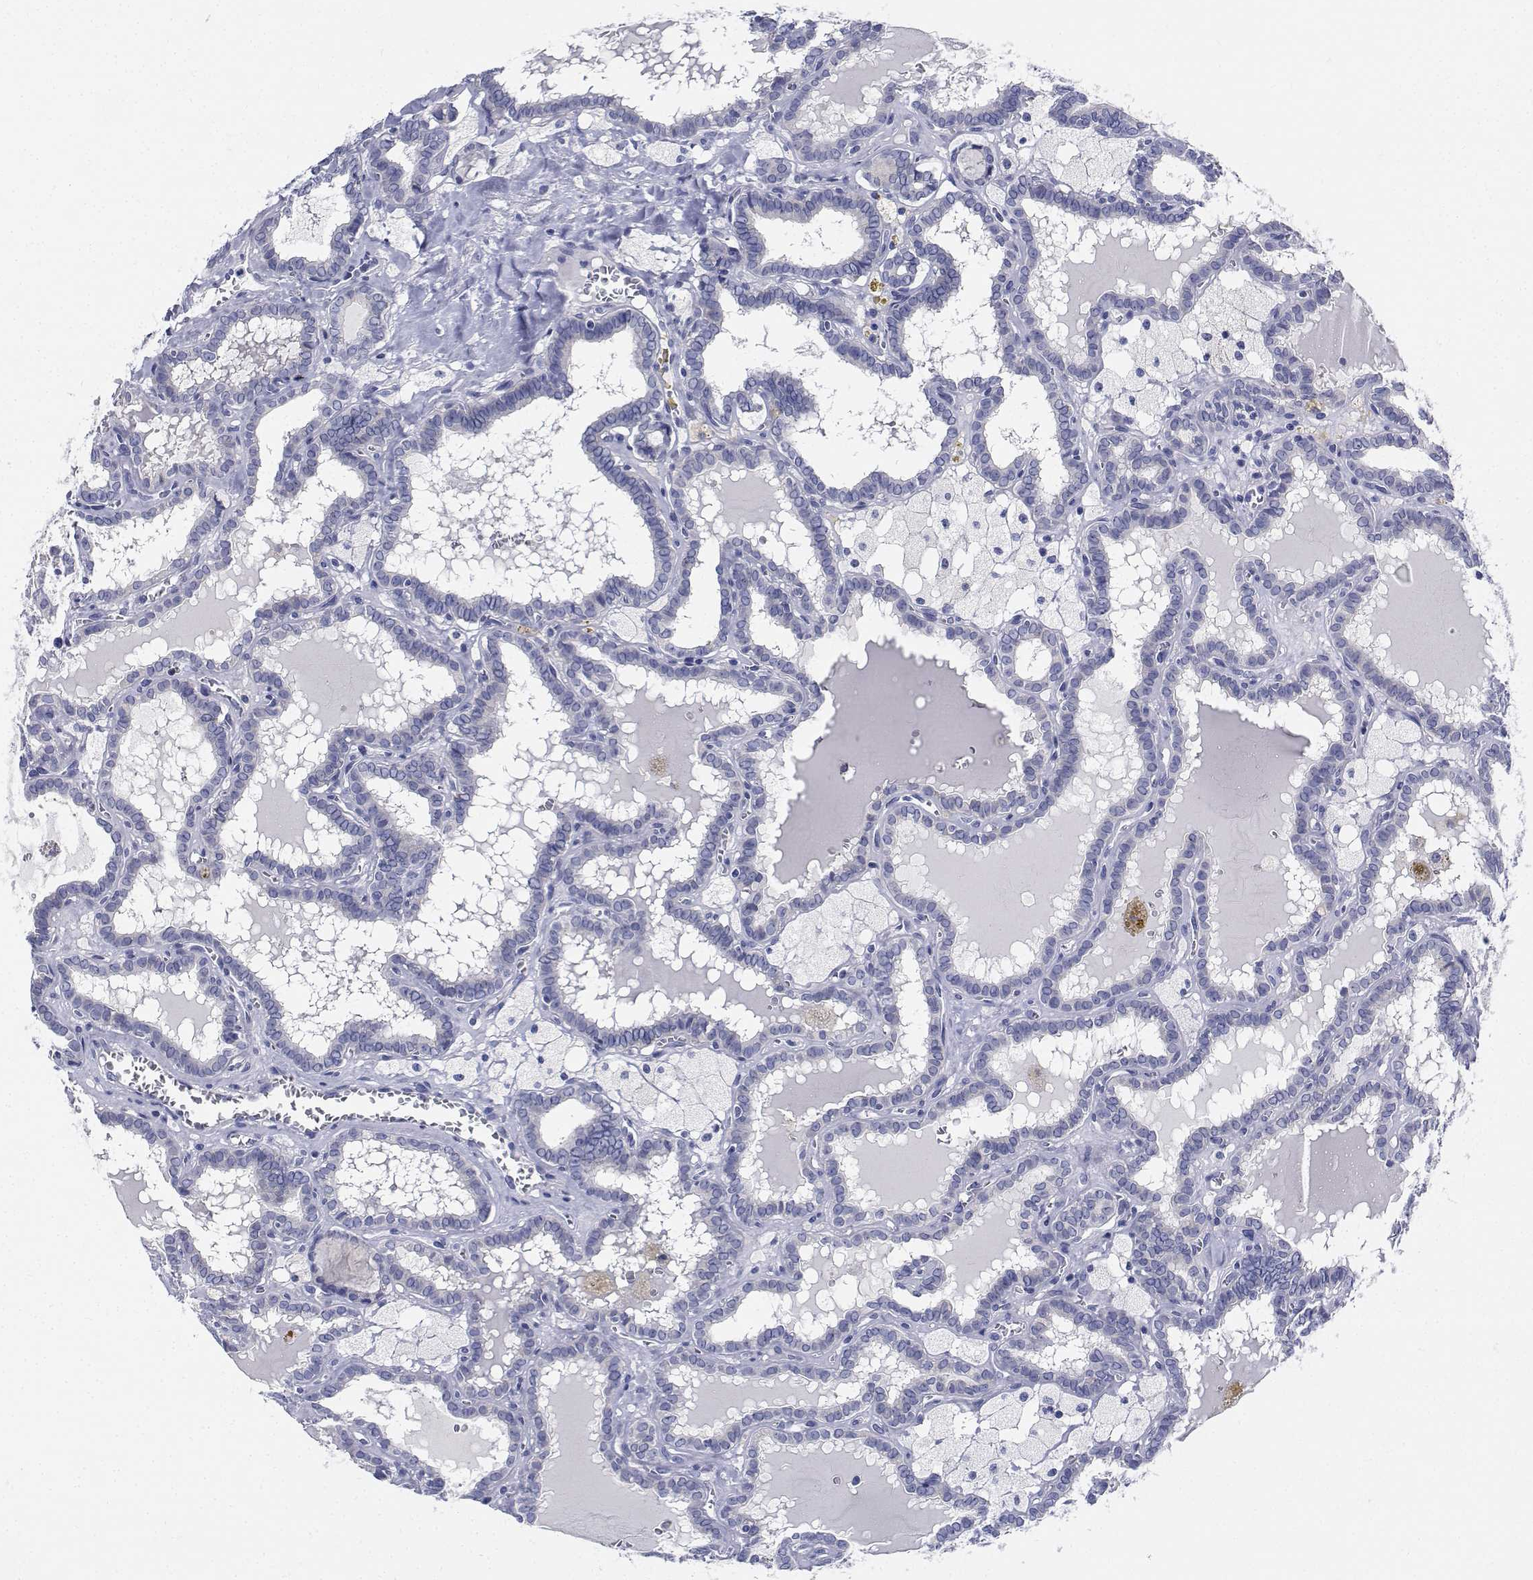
{"staining": {"intensity": "negative", "quantity": "none", "location": "none"}, "tissue": "thyroid cancer", "cell_type": "Tumor cells", "image_type": "cancer", "snomed": [{"axis": "morphology", "description": "Papillary adenocarcinoma, NOS"}, {"axis": "topography", "description": "Thyroid gland"}], "caption": "Immunohistochemical staining of thyroid cancer exhibits no significant positivity in tumor cells.", "gene": "CDHR3", "patient": {"sex": "female", "age": 39}}